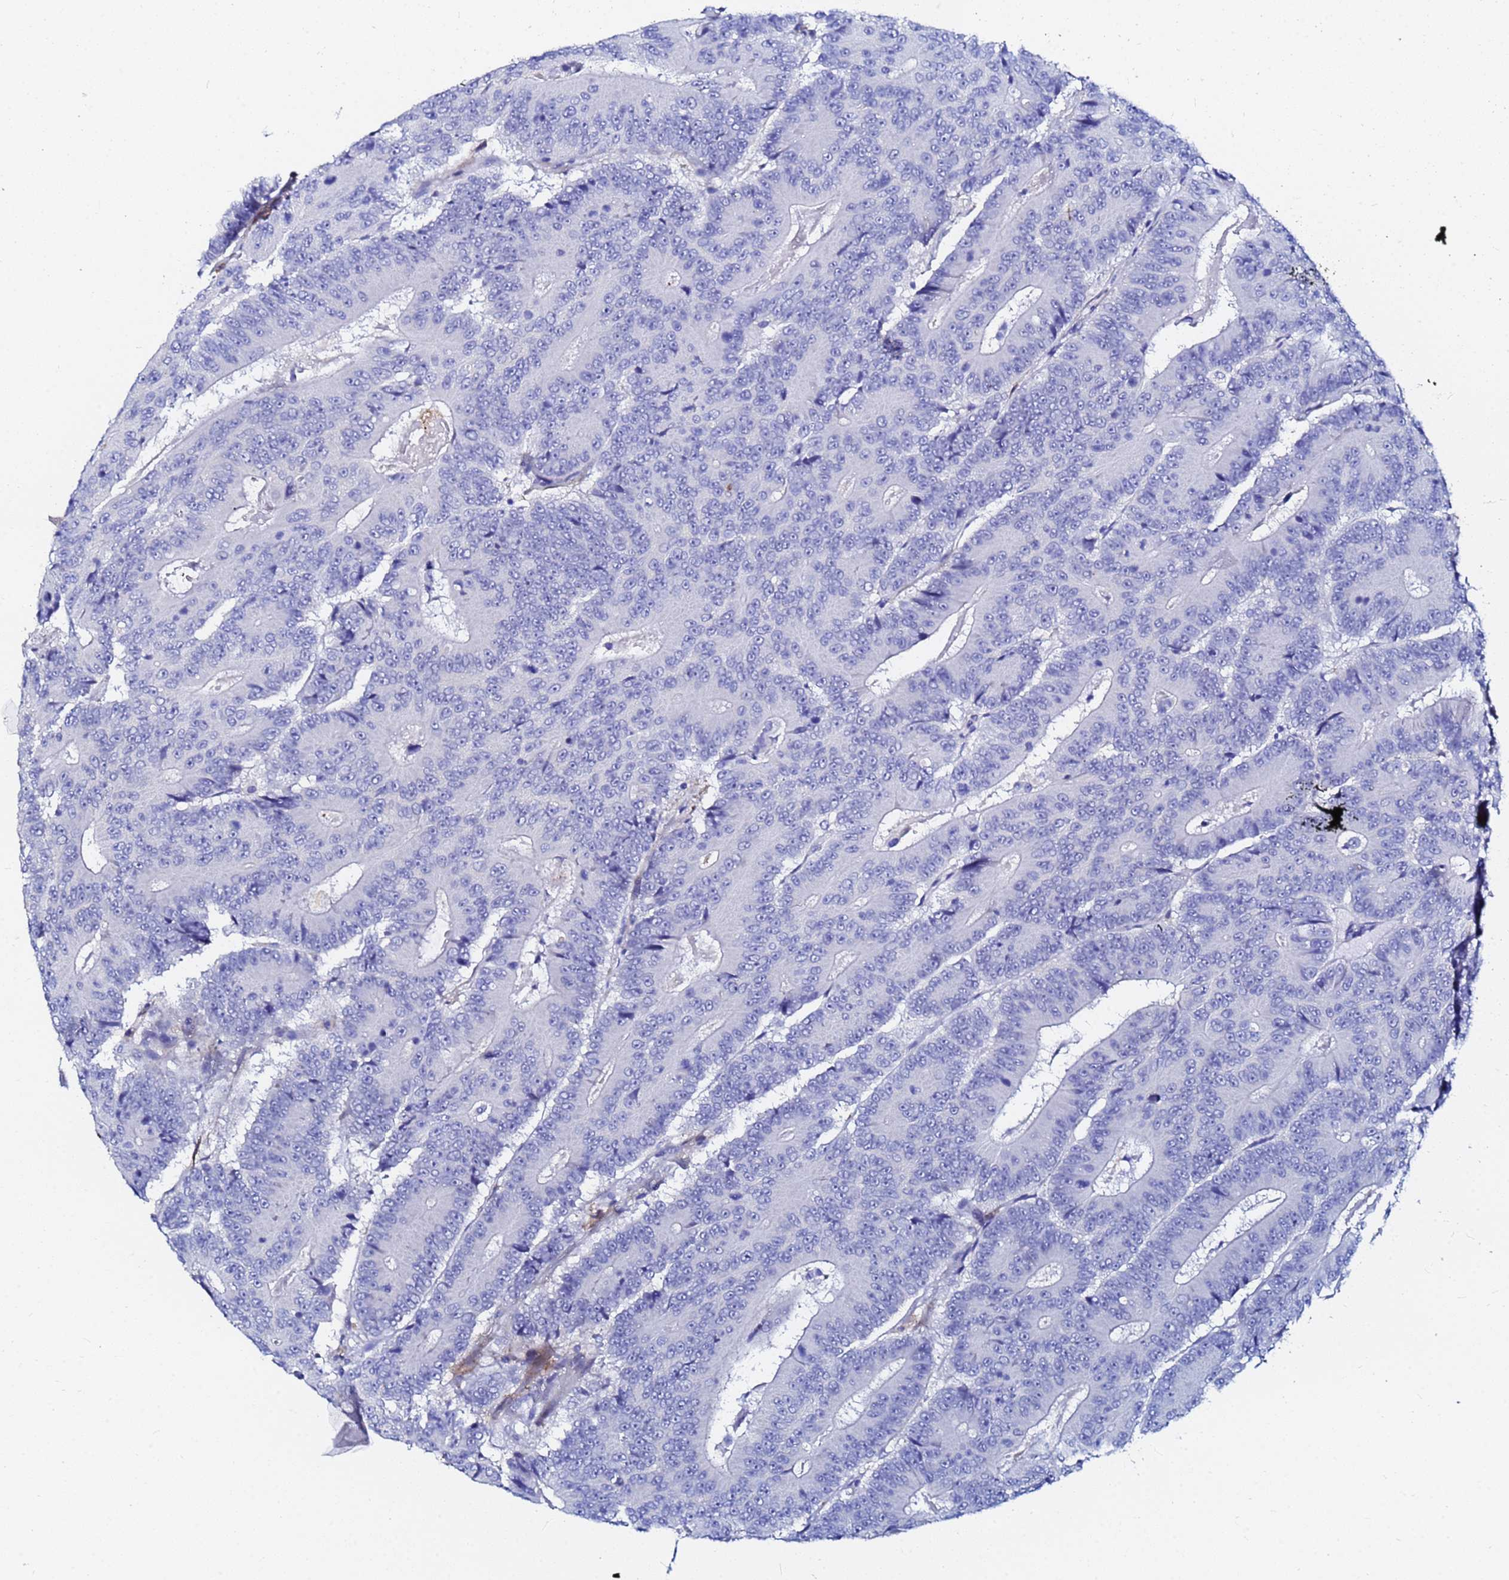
{"staining": {"intensity": "negative", "quantity": "none", "location": "none"}, "tissue": "colorectal cancer", "cell_type": "Tumor cells", "image_type": "cancer", "snomed": [{"axis": "morphology", "description": "Adenocarcinoma, NOS"}, {"axis": "topography", "description": "Colon"}], "caption": "There is no significant expression in tumor cells of adenocarcinoma (colorectal).", "gene": "BASP1", "patient": {"sex": "male", "age": 83}}